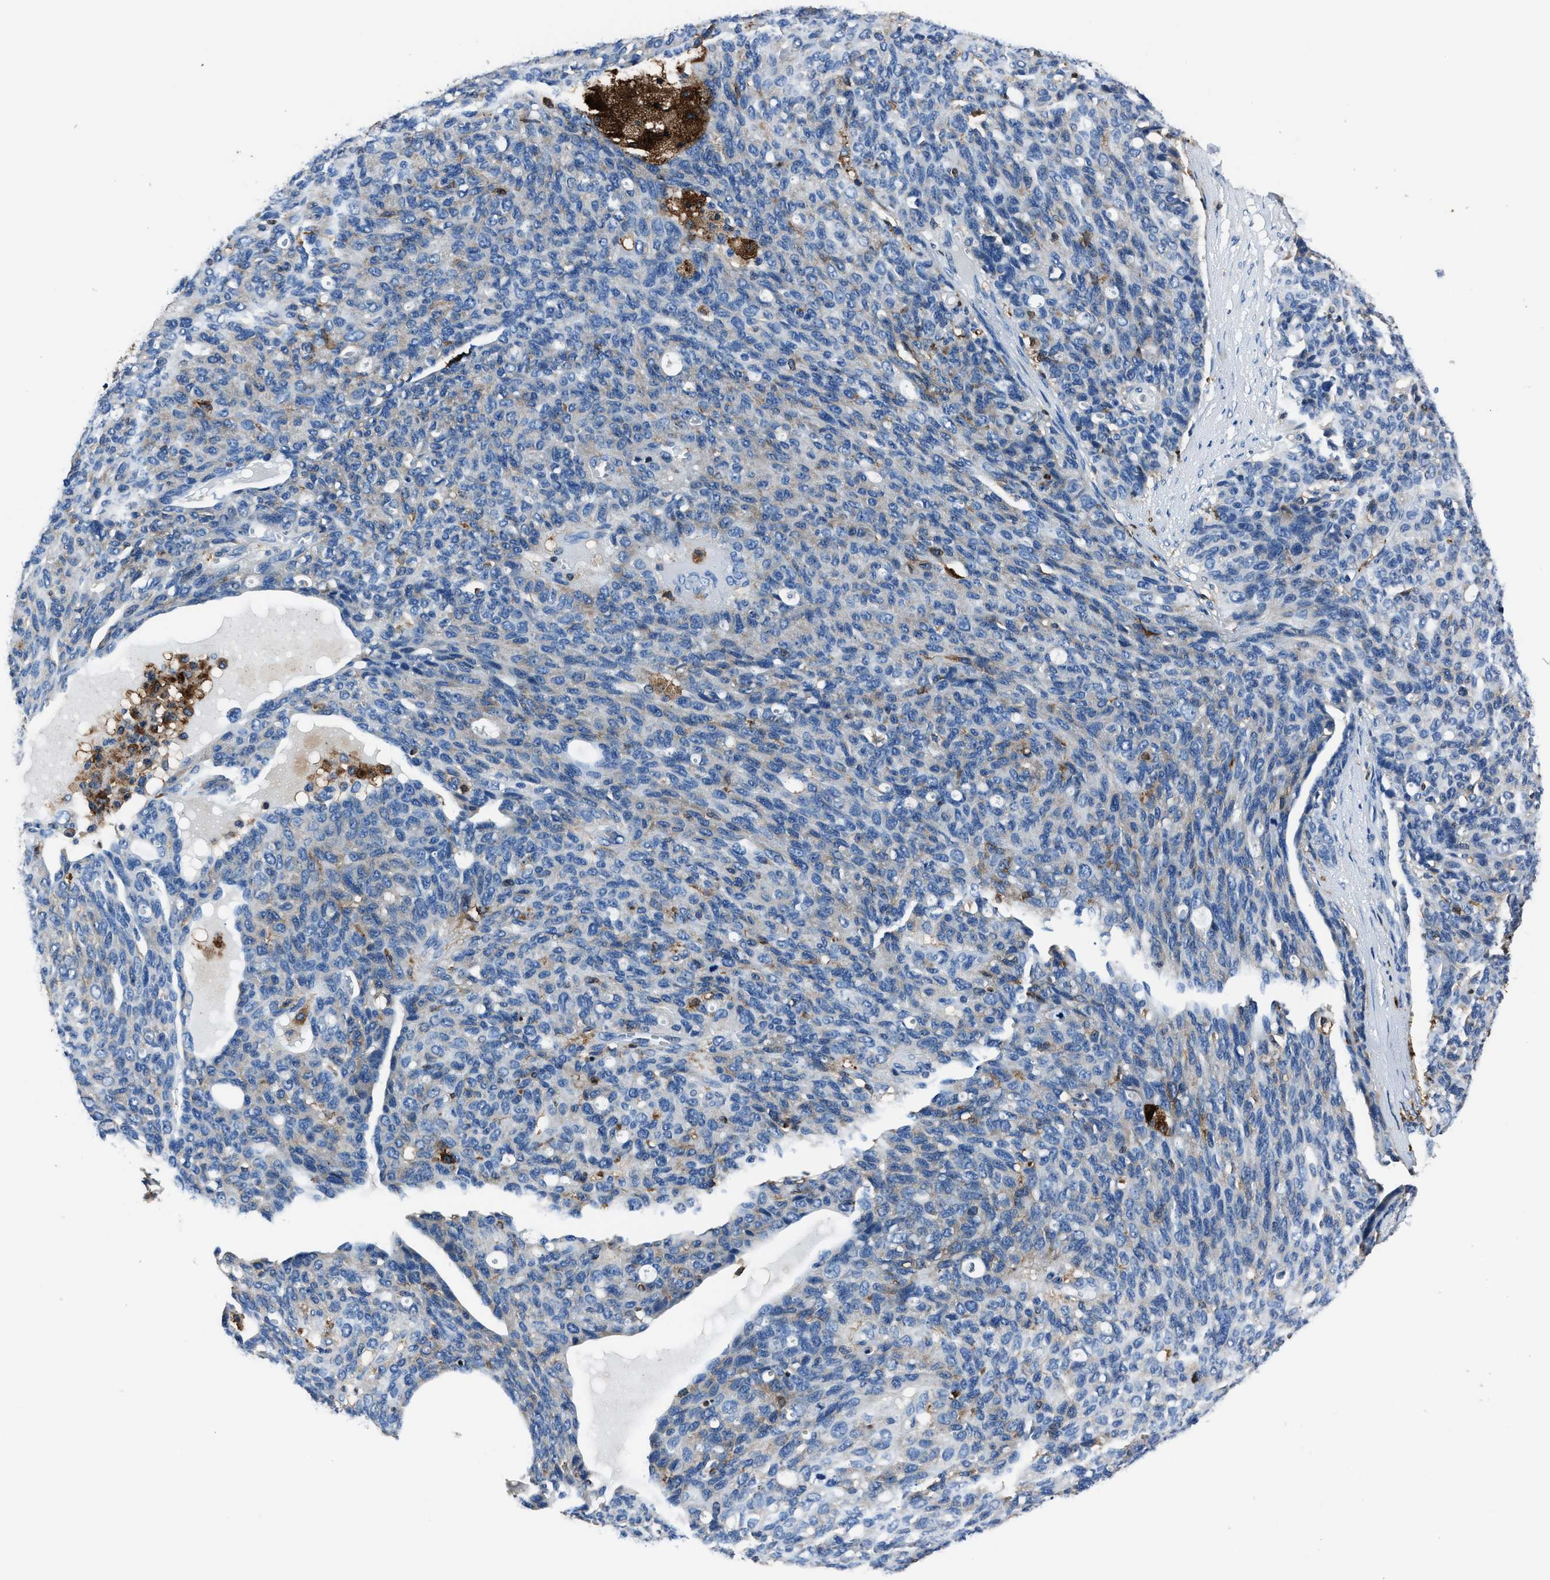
{"staining": {"intensity": "negative", "quantity": "none", "location": "none"}, "tissue": "ovarian cancer", "cell_type": "Tumor cells", "image_type": "cancer", "snomed": [{"axis": "morphology", "description": "Carcinoma, endometroid"}, {"axis": "topography", "description": "Ovary"}], "caption": "DAB (3,3'-diaminobenzidine) immunohistochemical staining of human ovarian cancer exhibits no significant expression in tumor cells. (Brightfield microscopy of DAB immunohistochemistry at high magnification).", "gene": "FTL", "patient": {"sex": "female", "age": 60}}